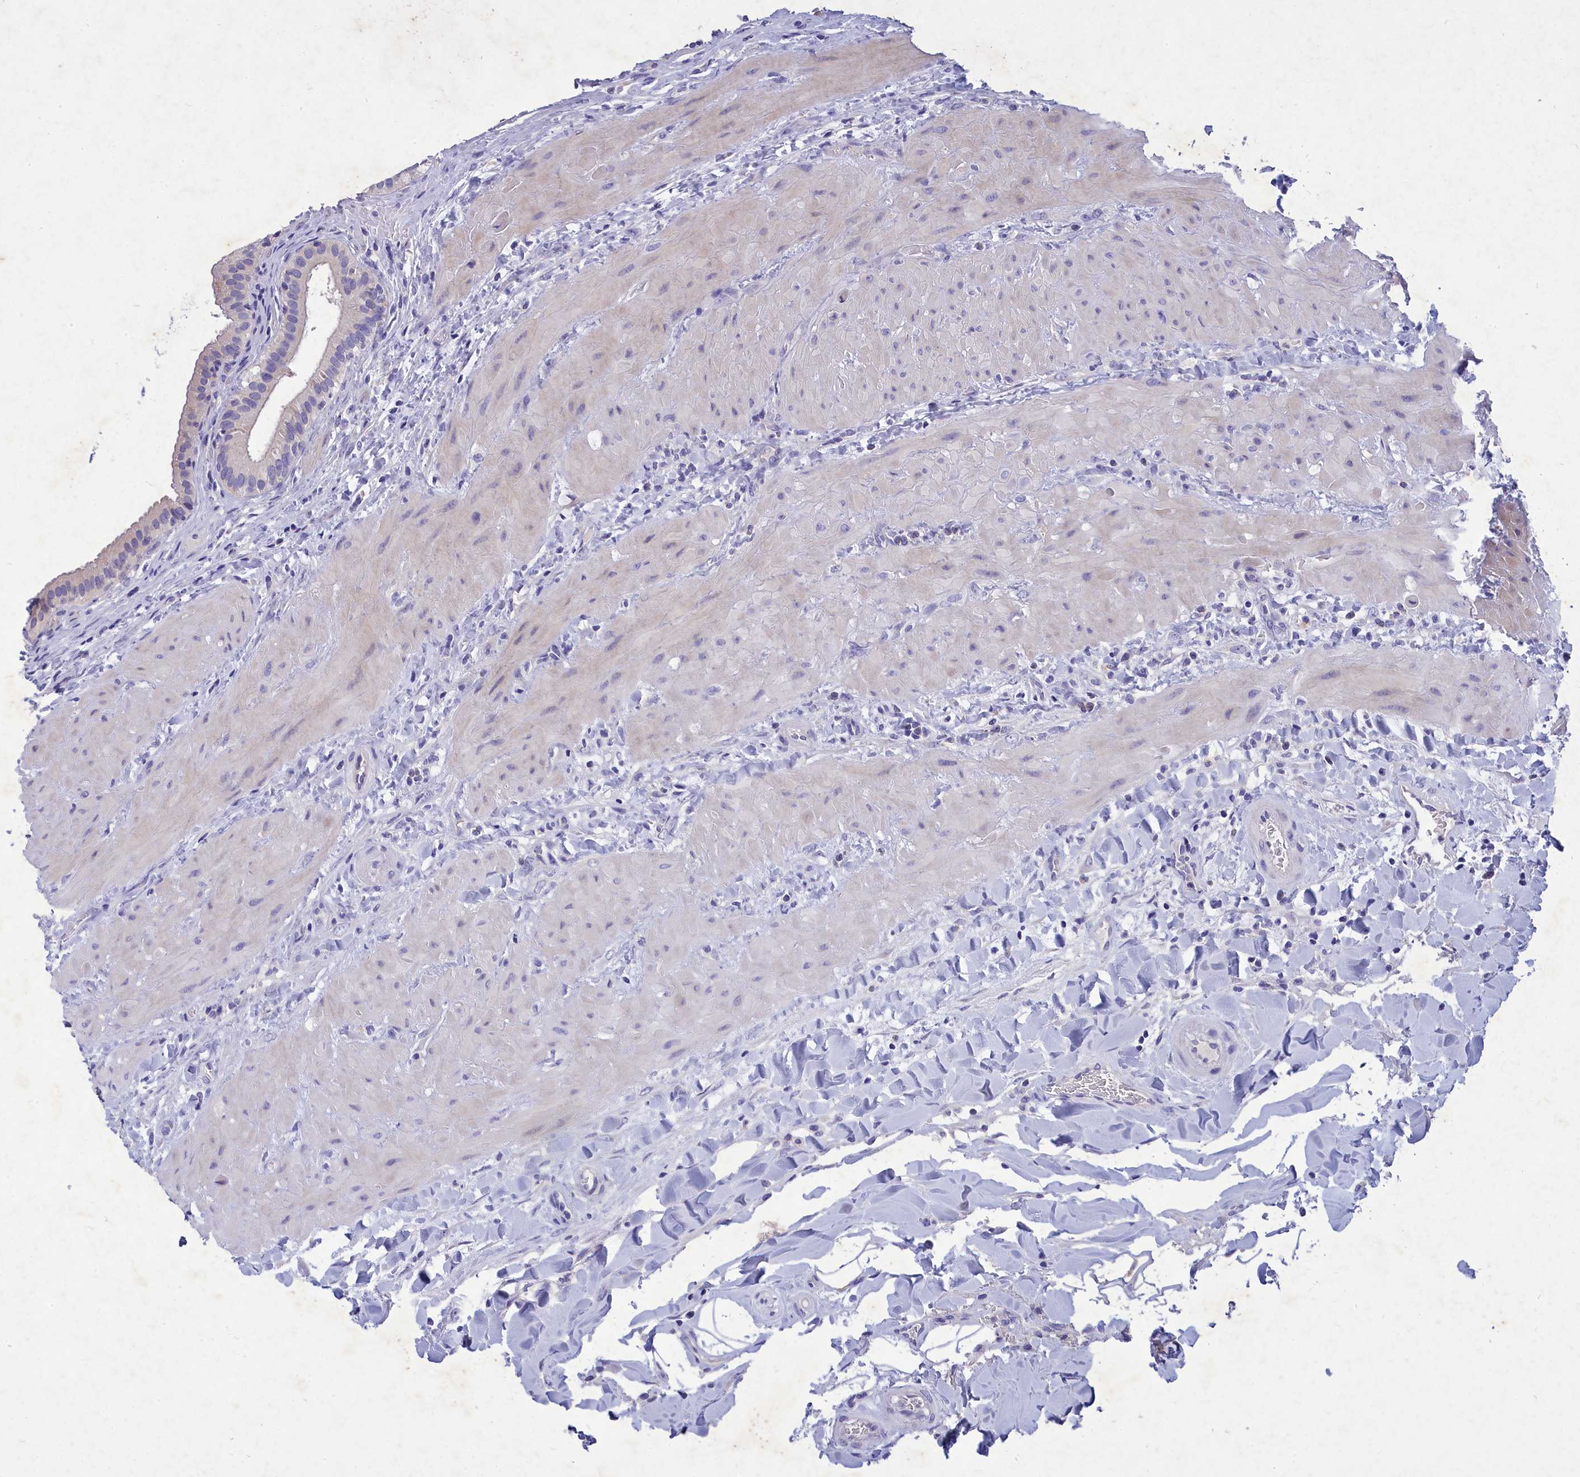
{"staining": {"intensity": "negative", "quantity": "none", "location": "none"}, "tissue": "gallbladder", "cell_type": "Glandular cells", "image_type": "normal", "snomed": [{"axis": "morphology", "description": "Normal tissue, NOS"}, {"axis": "topography", "description": "Gallbladder"}], "caption": "Photomicrograph shows no protein positivity in glandular cells of normal gallbladder.", "gene": "DEFB119", "patient": {"sex": "male", "age": 24}}